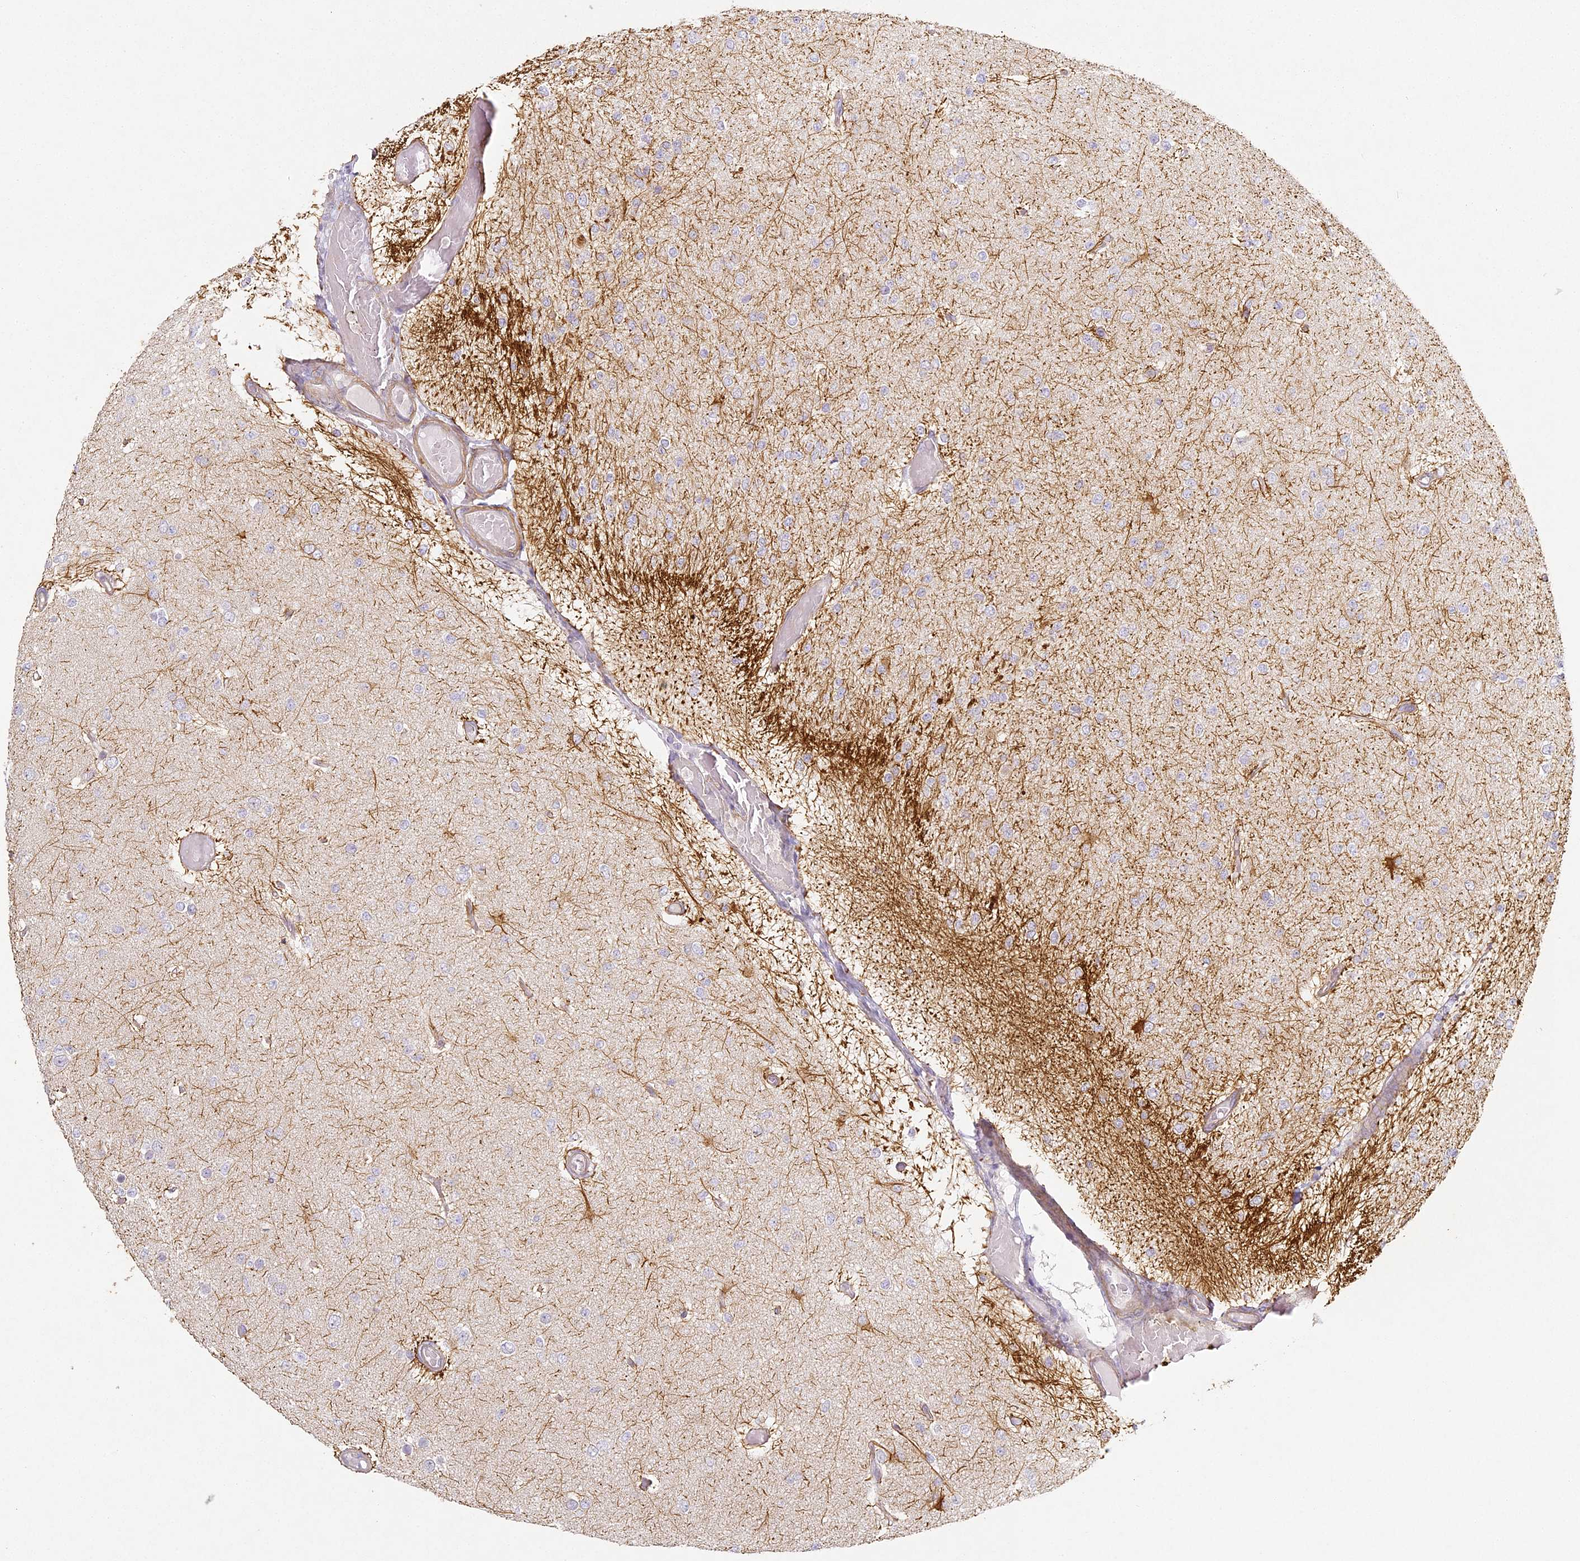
{"staining": {"intensity": "negative", "quantity": "none", "location": "none"}, "tissue": "glioma", "cell_type": "Tumor cells", "image_type": "cancer", "snomed": [{"axis": "morphology", "description": "Glioma, malignant, Low grade"}, {"axis": "topography", "description": "Brain"}], "caption": "High power microscopy image of an IHC photomicrograph of malignant glioma (low-grade), revealing no significant positivity in tumor cells.", "gene": "MED28", "patient": {"sex": "female", "age": 22}}